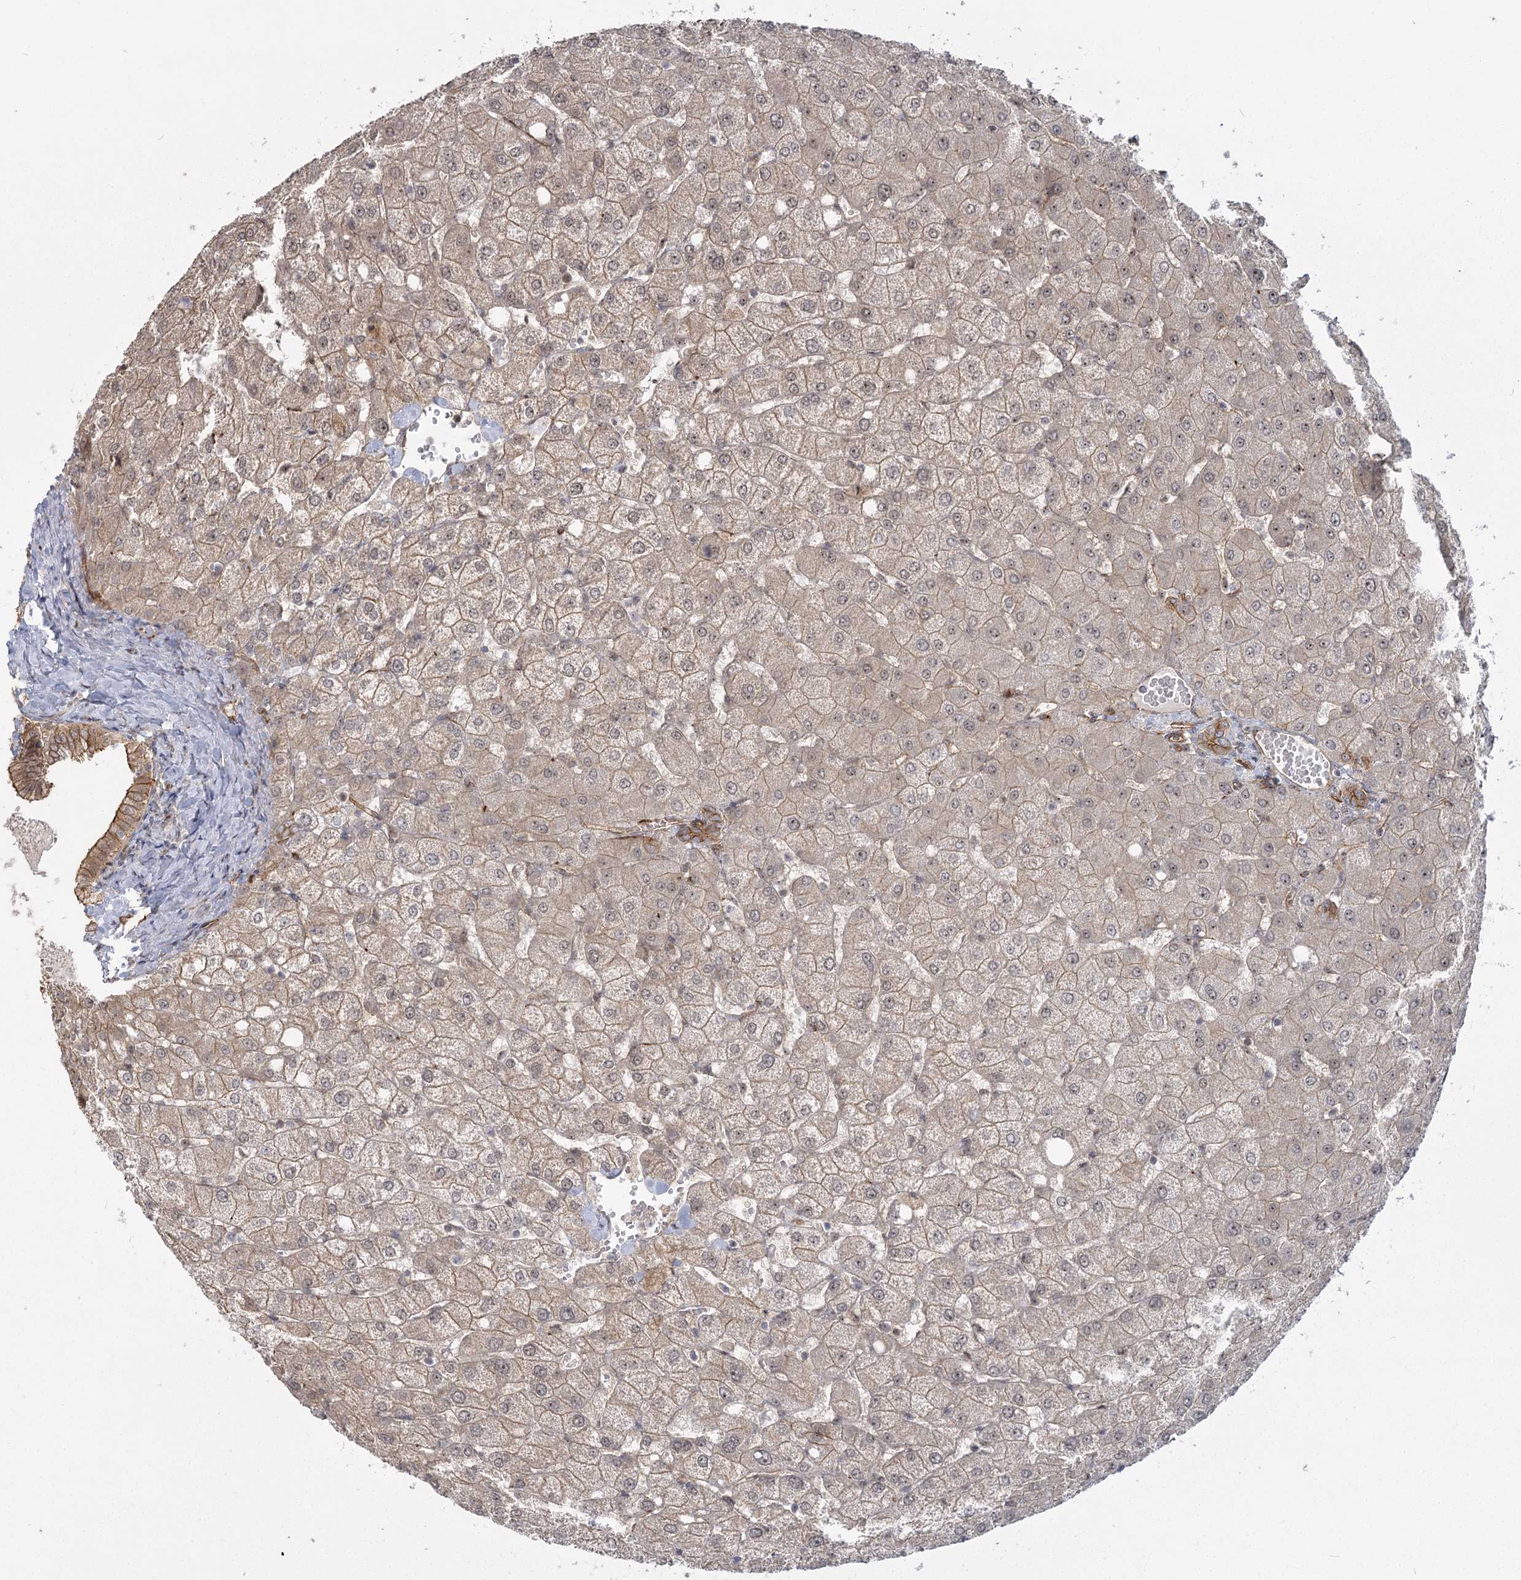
{"staining": {"intensity": "weak", "quantity": "25%-75%", "location": "cytoplasmic/membranous"}, "tissue": "liver", "cell_type": "Cholangiocytes", "image_type": "normal", "snomed": [{"axis": "morphology", "description": "Normal tissue, NOS"}, {"axis": "topography", "description": "Liver"}], "caption": "This micrograph exhibits normal liver stained with immunohistochemistry to label a protein in brown. The cytoplasmic/membranous of cholangiocytes show weak positivity for the protein. Nuclei are counter-stained blue.", "gene": "RPP14", "patient": {"sex": "female", "age": 54}}